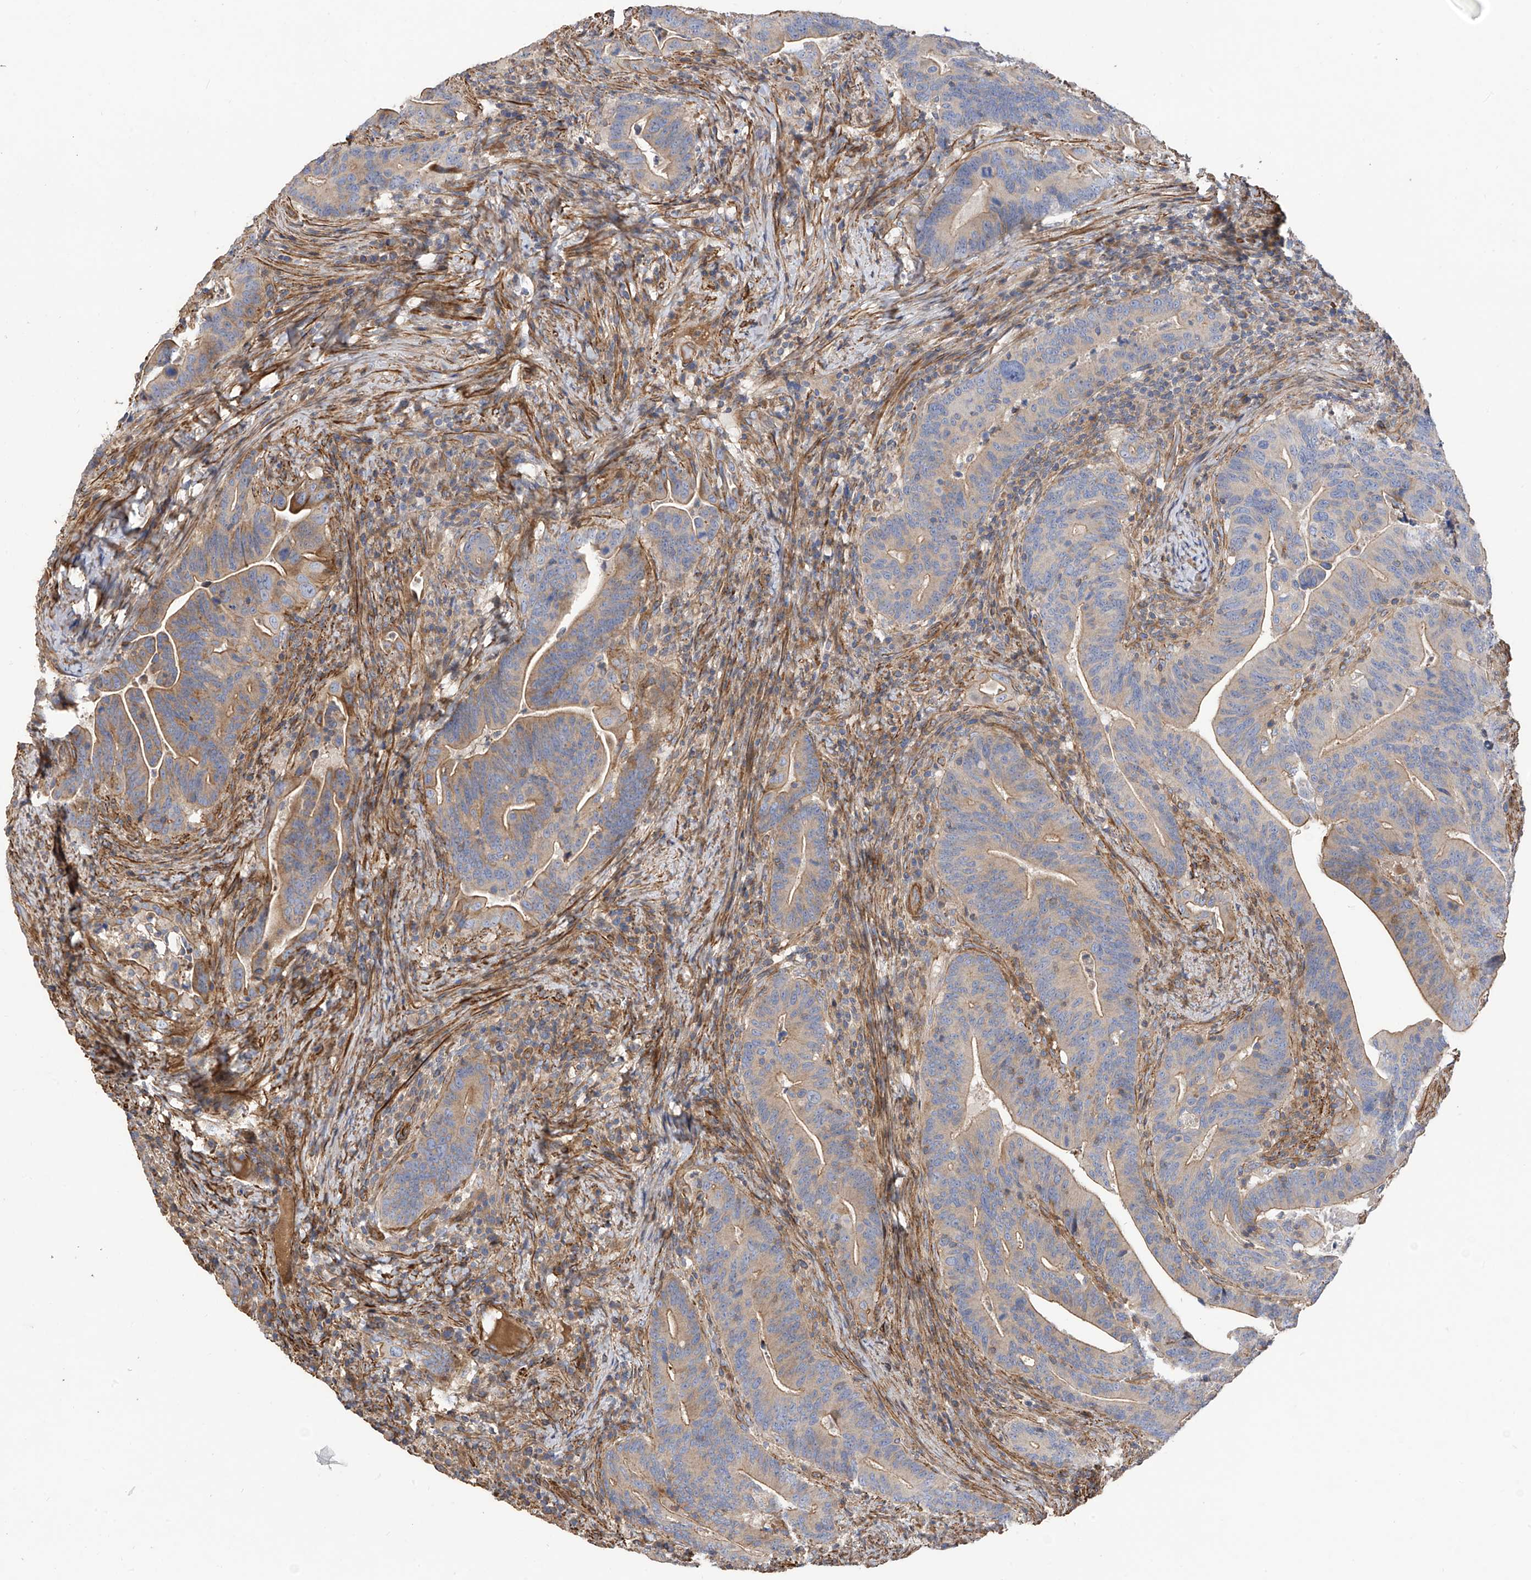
{"staining": {"intensity": "moderate", "quantity": "25%-75%", "location": "cytoplasmic/membranous"}, "tissue": "colorectal cancer", "cell_type": "Tumor cells", "image_type": "cancer", "snomed": [{"axis": "morphology", "description": "Adenocarcinoma, NOS"}, {"axis": "topography", "description": "Colon"}], "caption": "A photomicrograph of human colorectal cancer (adenocarcinoma) stained for a protein shows moderate cytoplasmic/membranous brown staining in tumor cells.", "gene": "SLC43A3", "patient": {"sex": "female", "age": 66}}